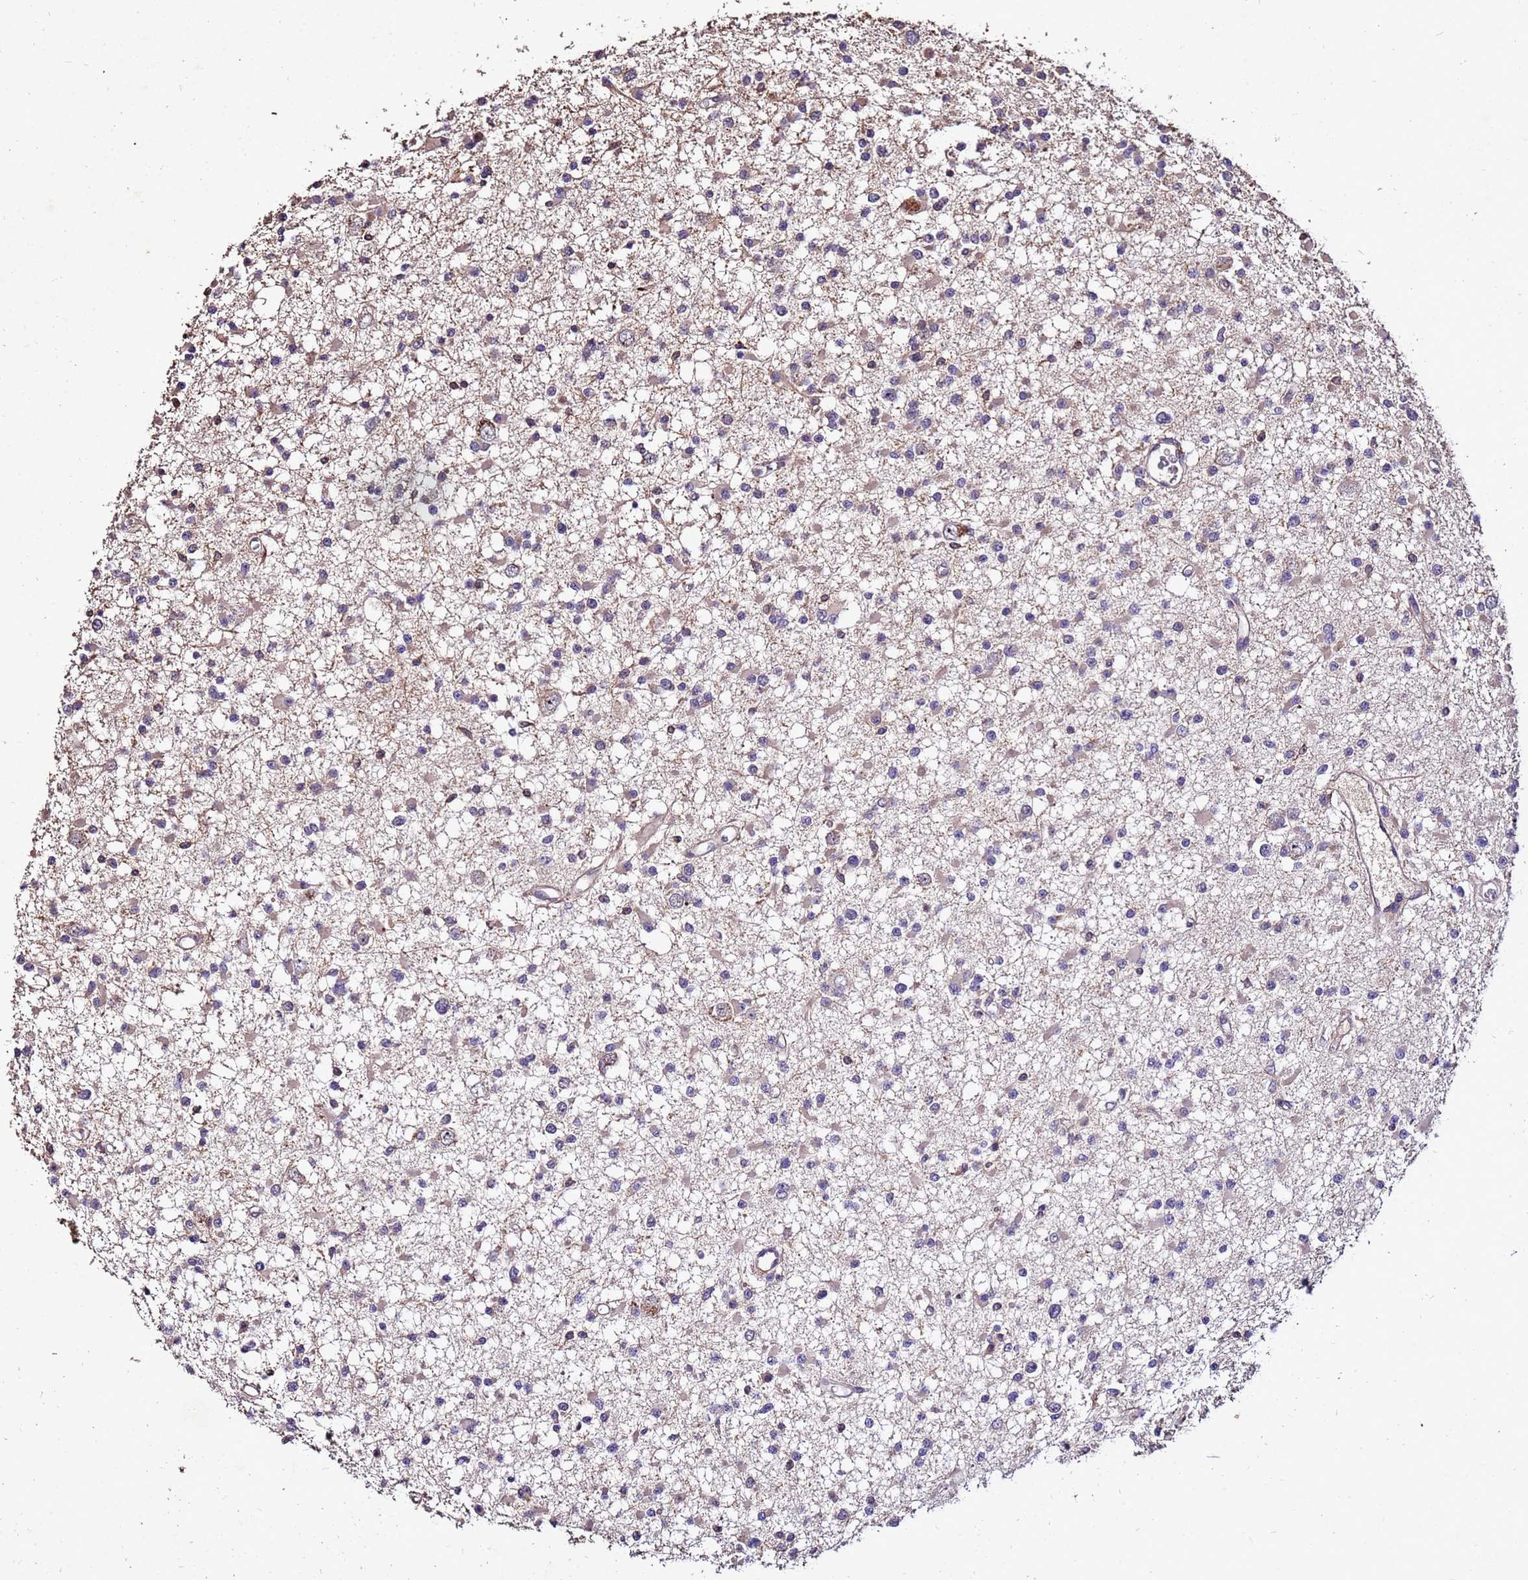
{"staining": {"intensity": "weak", "quantity": "25%-75%", "location": "cytoplasmic/membranous"}, "tissue": "glioma", "cell_type": "Tumor cells", "image_type": "cancer", "snomed": [{"axis": "morphology", "description": "Glioma, malignant, Low grade"}, {"axis": "topography", "description": "Brain"}], "caption": "High-power microscopy captured an immunohistochemistry (IHC) photomicrograph of malignant glioma (low-grade), revealing weak cytoplasmic/membranous expression in approximately 25%-75% of tumor cells.", "gene": "TOR4A", "patient": {"sex": "female", "age": 22}}